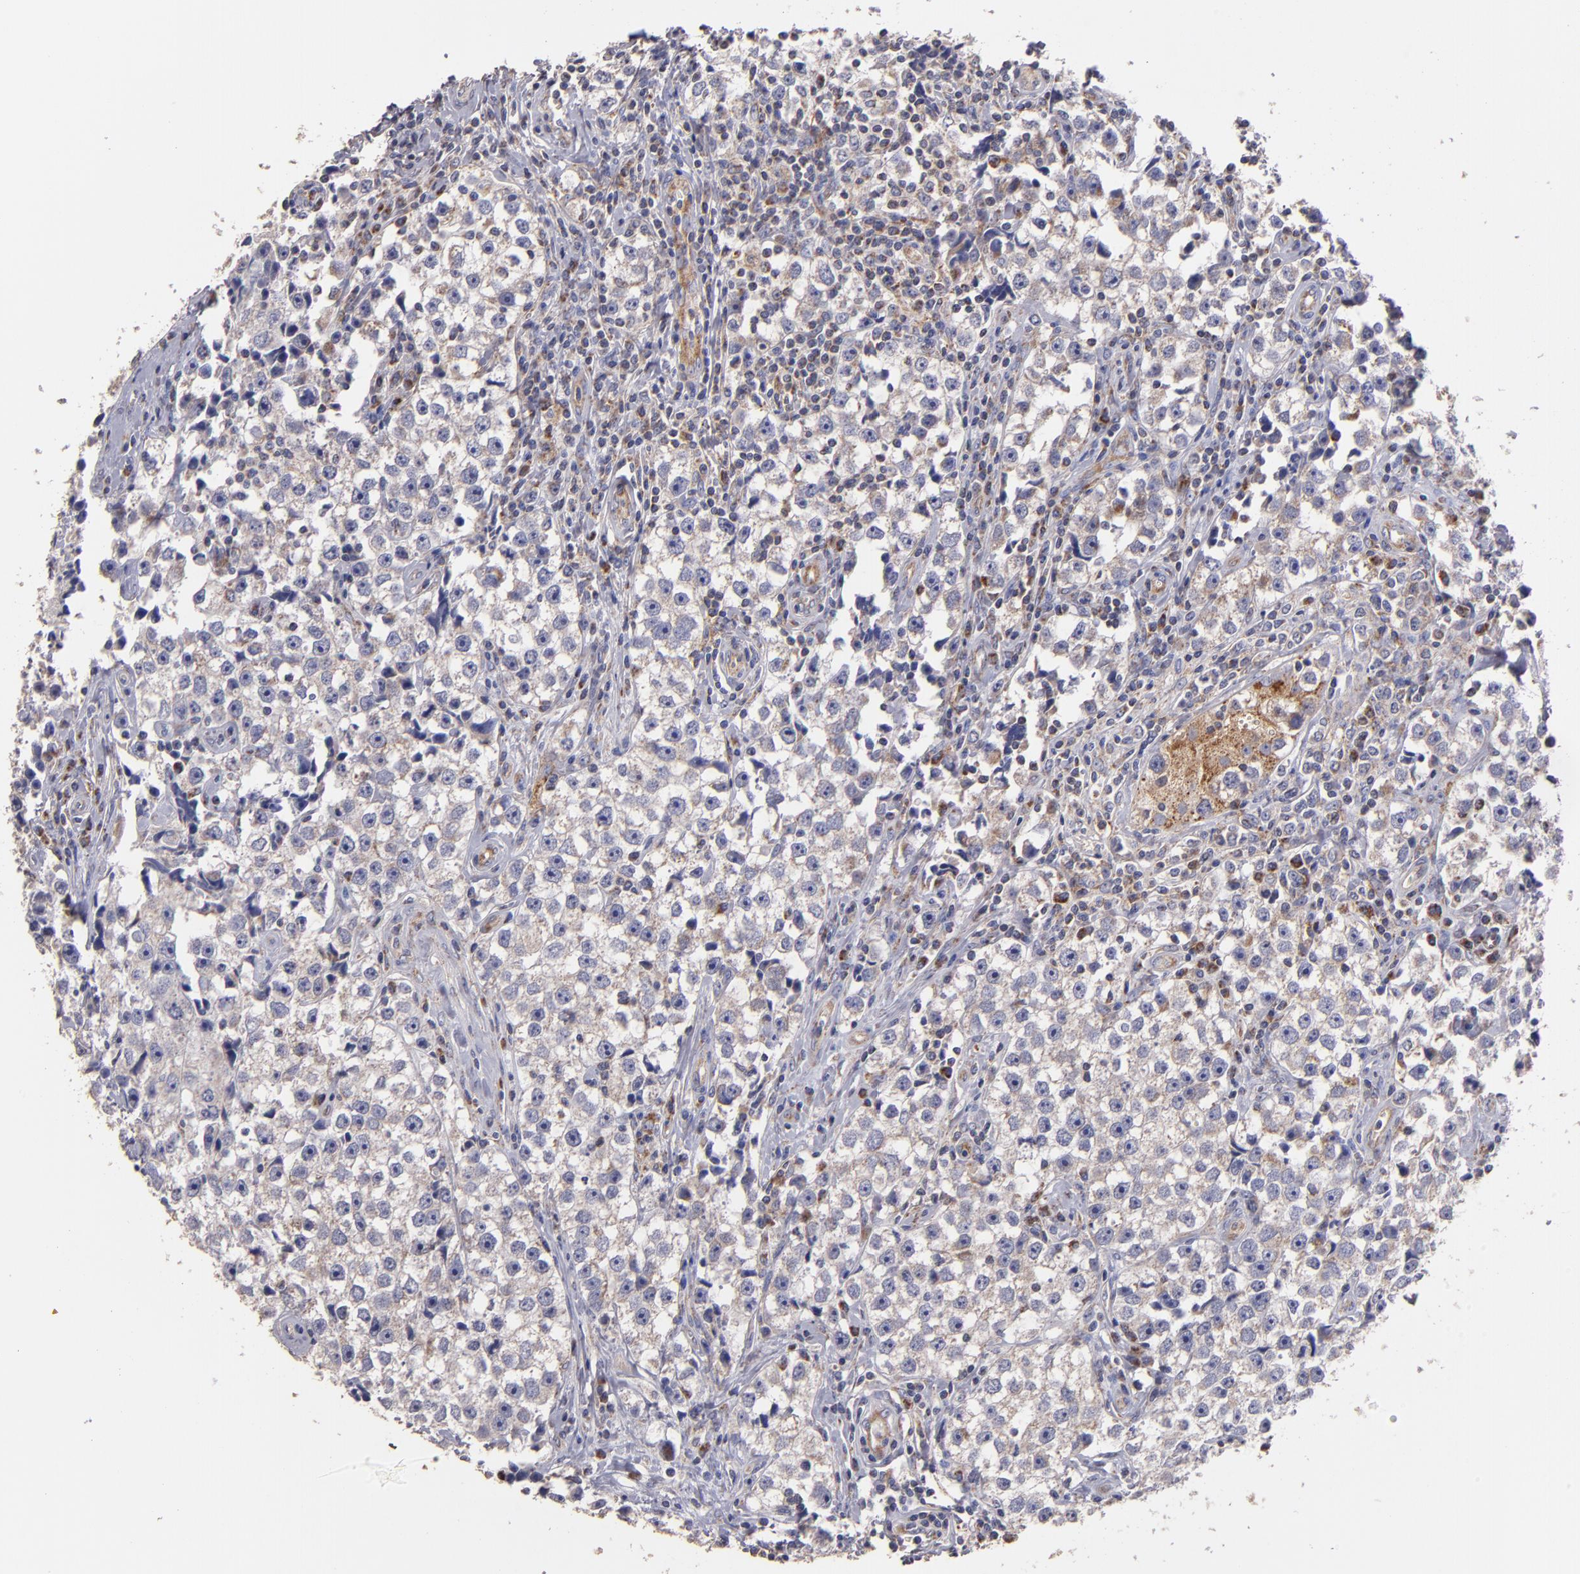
{"staining": {"intensity": "weak", "quantity": "<25%", "location": "cytoplasmic/membranous"}, "tissue": "testis cancer", "cell_type": "Tumor cells", "image_type": "cancer", "snomed": [{"axis": "morphology", "description": "Seminoma, NOS"}, {"axis": "topography", "description": "Testis"}], "caption": "Testis cancer was stained to show a protein in brown. There is no significant positivity in tumor cells. Nuclei are stained in blue.", "gene": "CLTA", "patient": {"sex": "male", "age": 32}}